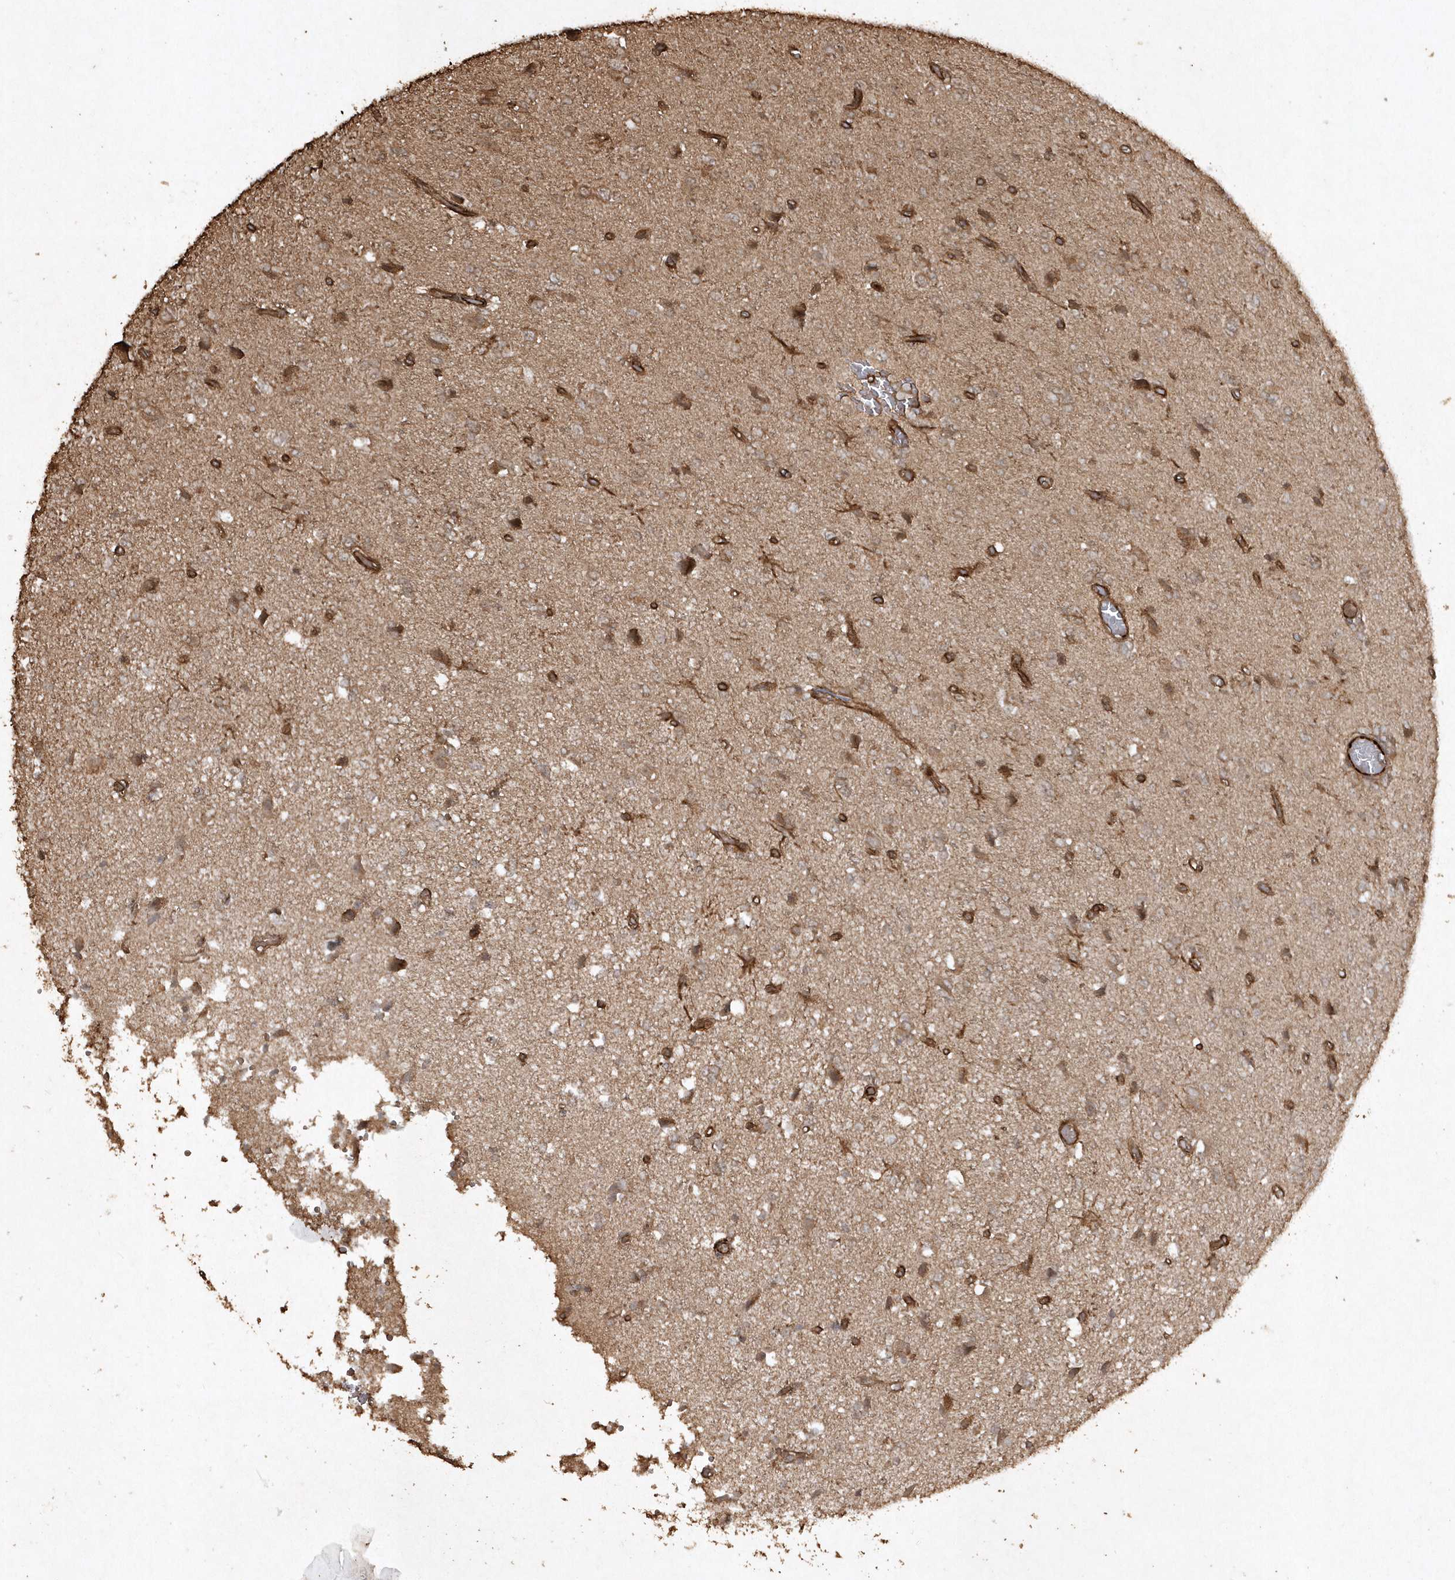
{"staining": {"intensity": "moderate", "quantity": "25%-75%", "location": "cytoplasmic/membranous"}, "tissue": "glioma", "cell_type": "Tumor cells", "image_type": "cancer", "snomed": [{"axis": "morphology", "description": "Glioma, malignant, High grade"}, {"axis": "topography", "description": "Brain"}], "caption": "DAB (3,3'-diaminobenzidine) immunohistochemical staining of human glioma reveals moderate cytoplasmic/membranous protein positivity in about 25%-75% of tumor cells. (IHC, brightfield microscopy, high magnification).", "gene": "AVPI1", "patient": {"sex": "female", "age": 59}}